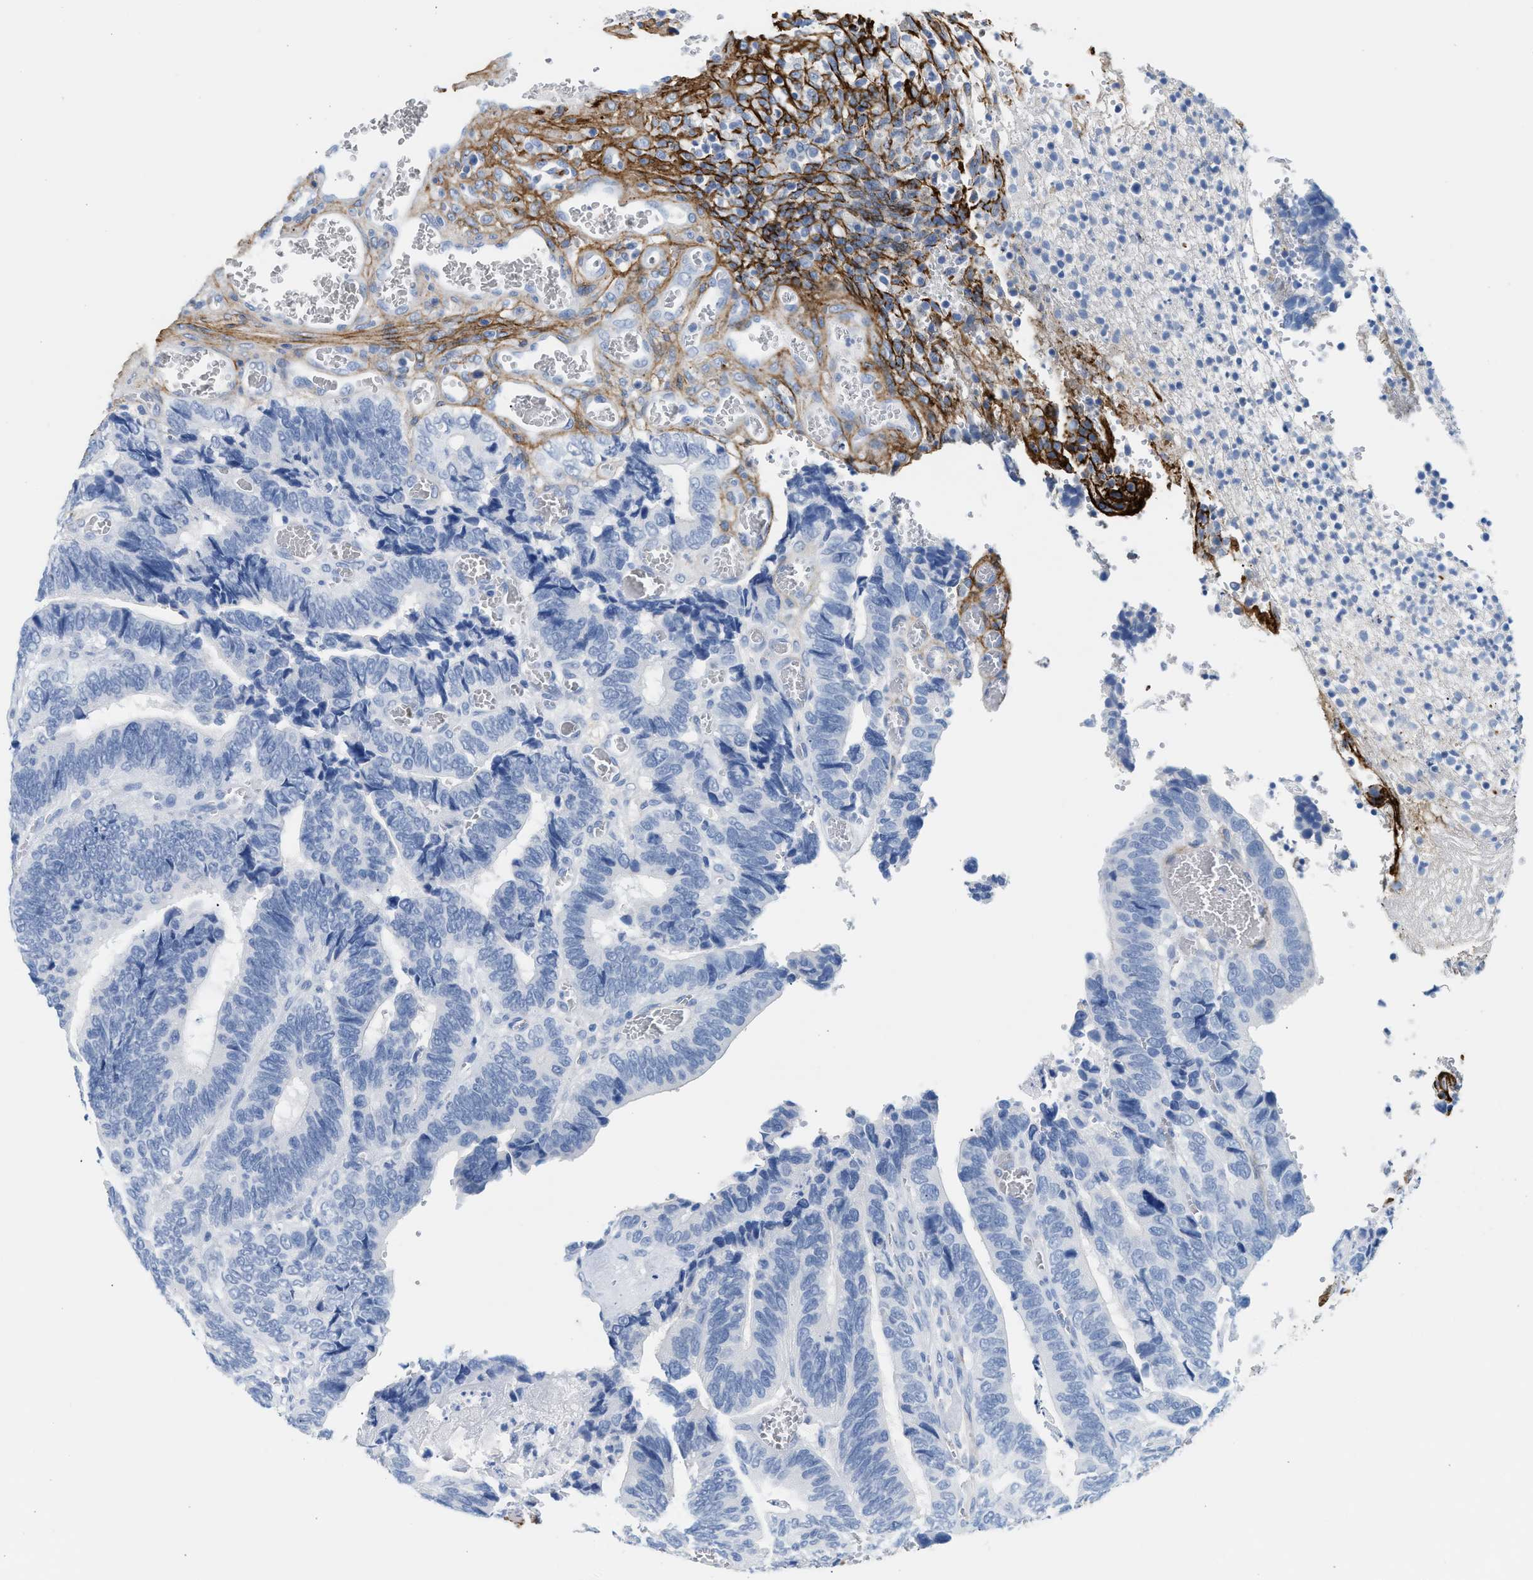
{"staining": {"intensity": "negative", "quantity": "none", "location": "none"}, "tissue": "colorectal cancer", "cell_type": "Tumor cells", "image_type": "cancer", "snomed": [{"axis": "morphology", "description": "Adenocarcinoma, NOS"}, {"axis": "topography", "description": "Colon"}], "caption": "Immunohistochemistry micrograph of neoplastic tissue: adenocarcinoma (colorectal) stained with DAB (3,3'-diaminobenzidine) reveals no significant protein positivity in tumor cells.", "gene": "TNR", "patient": {"sex": "male", "age": 72}}